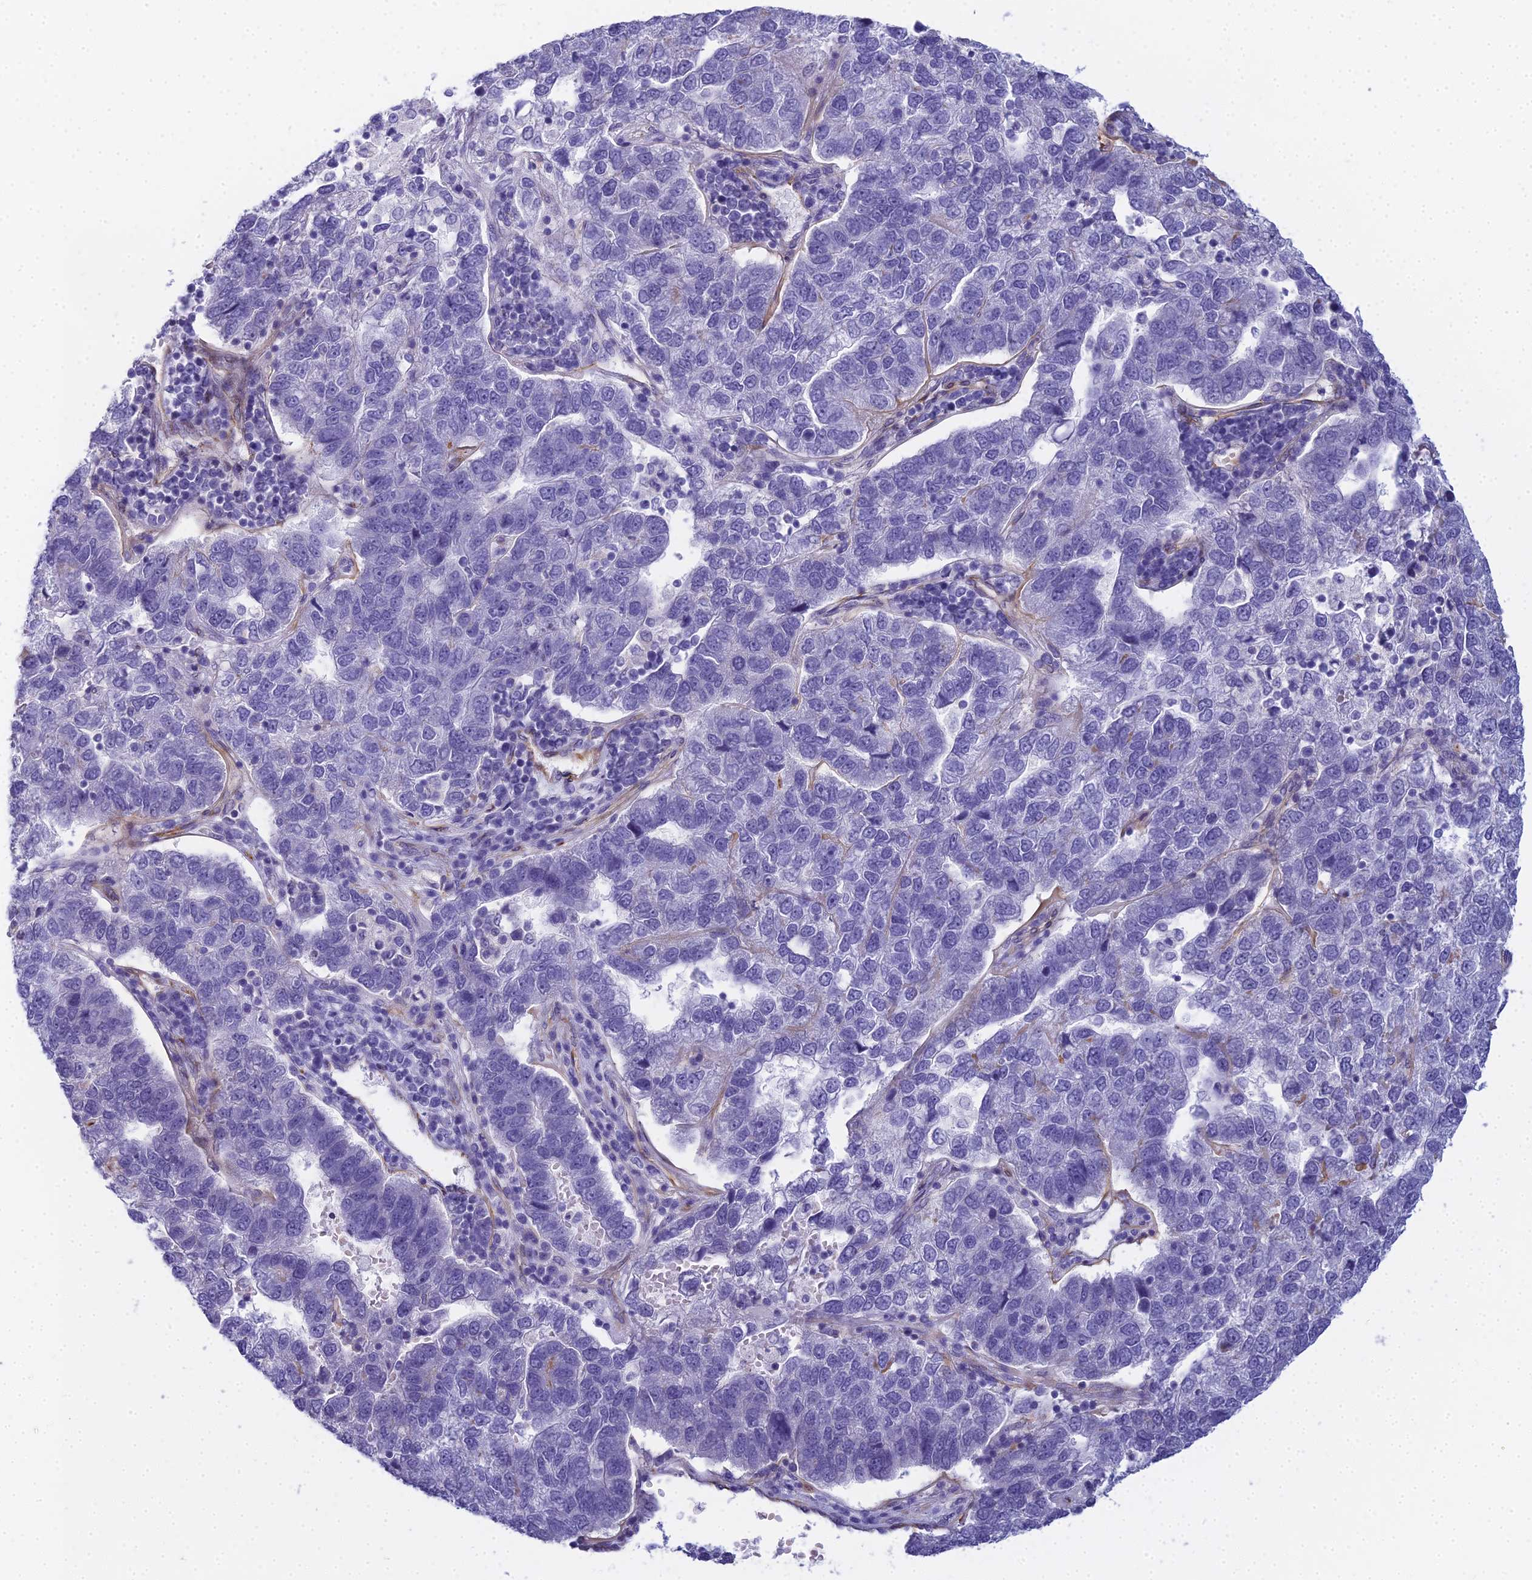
{"staining": {"intensity": "negative", "quantity": "none", "location": "none"}, "tissue": "pancreatic cancer", "cell_type": "Tumor cells", "image_type": "cancer", "snomed": [{"axis": "morphology", "description": "Adenocarcinoma, NOS"}, {"axis": "topography", "description": "Pancreas"}], "caption": "This is a photomicrograph of IHC staining of adenocarcinoma (pancreatic), which shows no expression in tumor cells.", "gene": "EVI2A", "patient": {"sex": "female", "age": 61}}